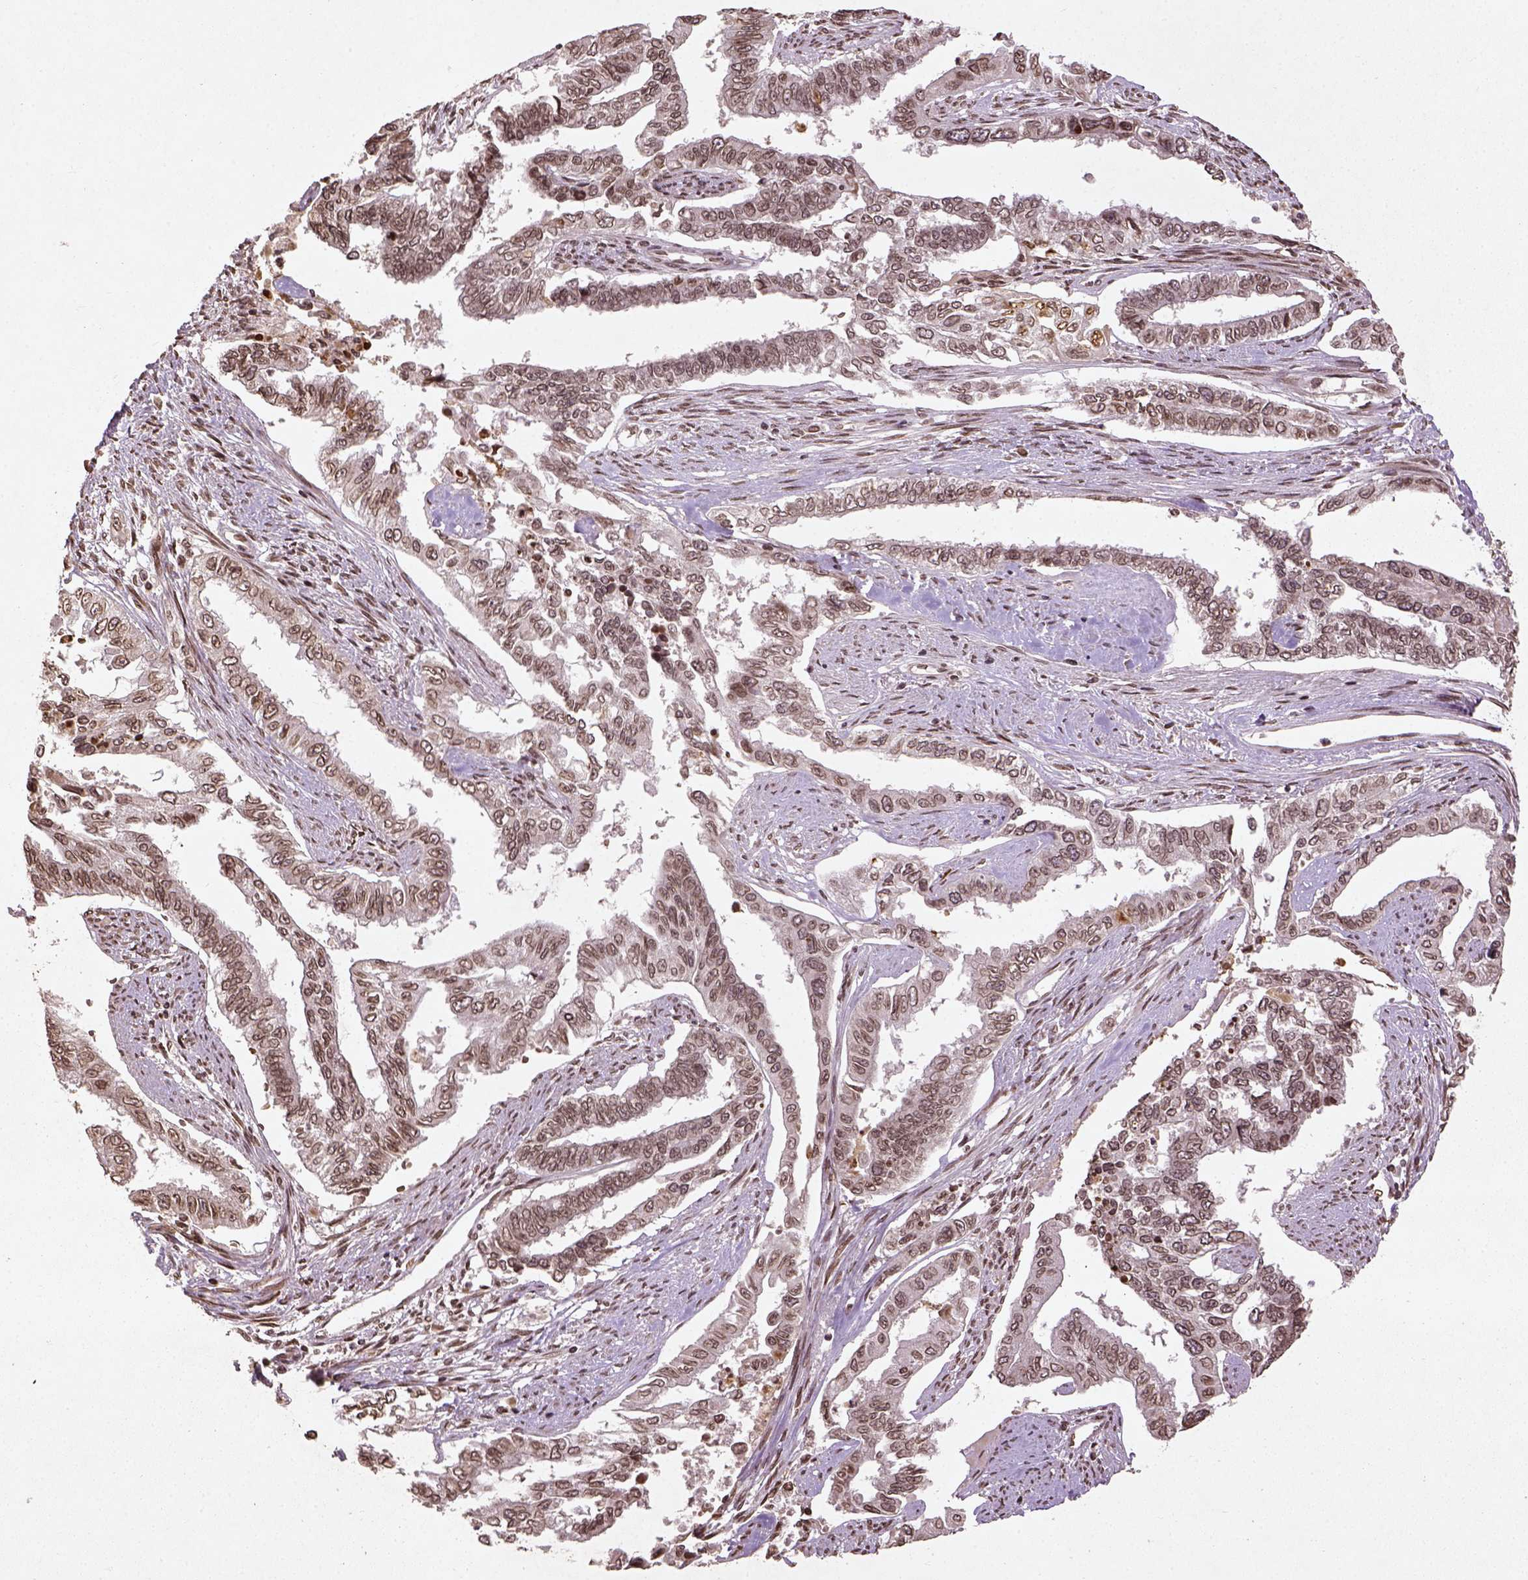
{"staining": {"intensity": "moderate", "quantity": ">75%", "location": "nuclear"}, "tissue": "endometrial cancer", "cell_type": "Tumor cells", "image_type": "cancer", "snomed": [{"axis": "morphology", "description": "Adenocarcinoma, NOS"}, {"axis": "topography", "description": "Uterus"}], "caption": "Moderate nuclear positivity for a protein is appreciated in approximately >75% of tumor cells of endometrial cancer using immunohistochemistry.", "gene": "BANF1", "patient": {"sex": "female", "age": 59}}